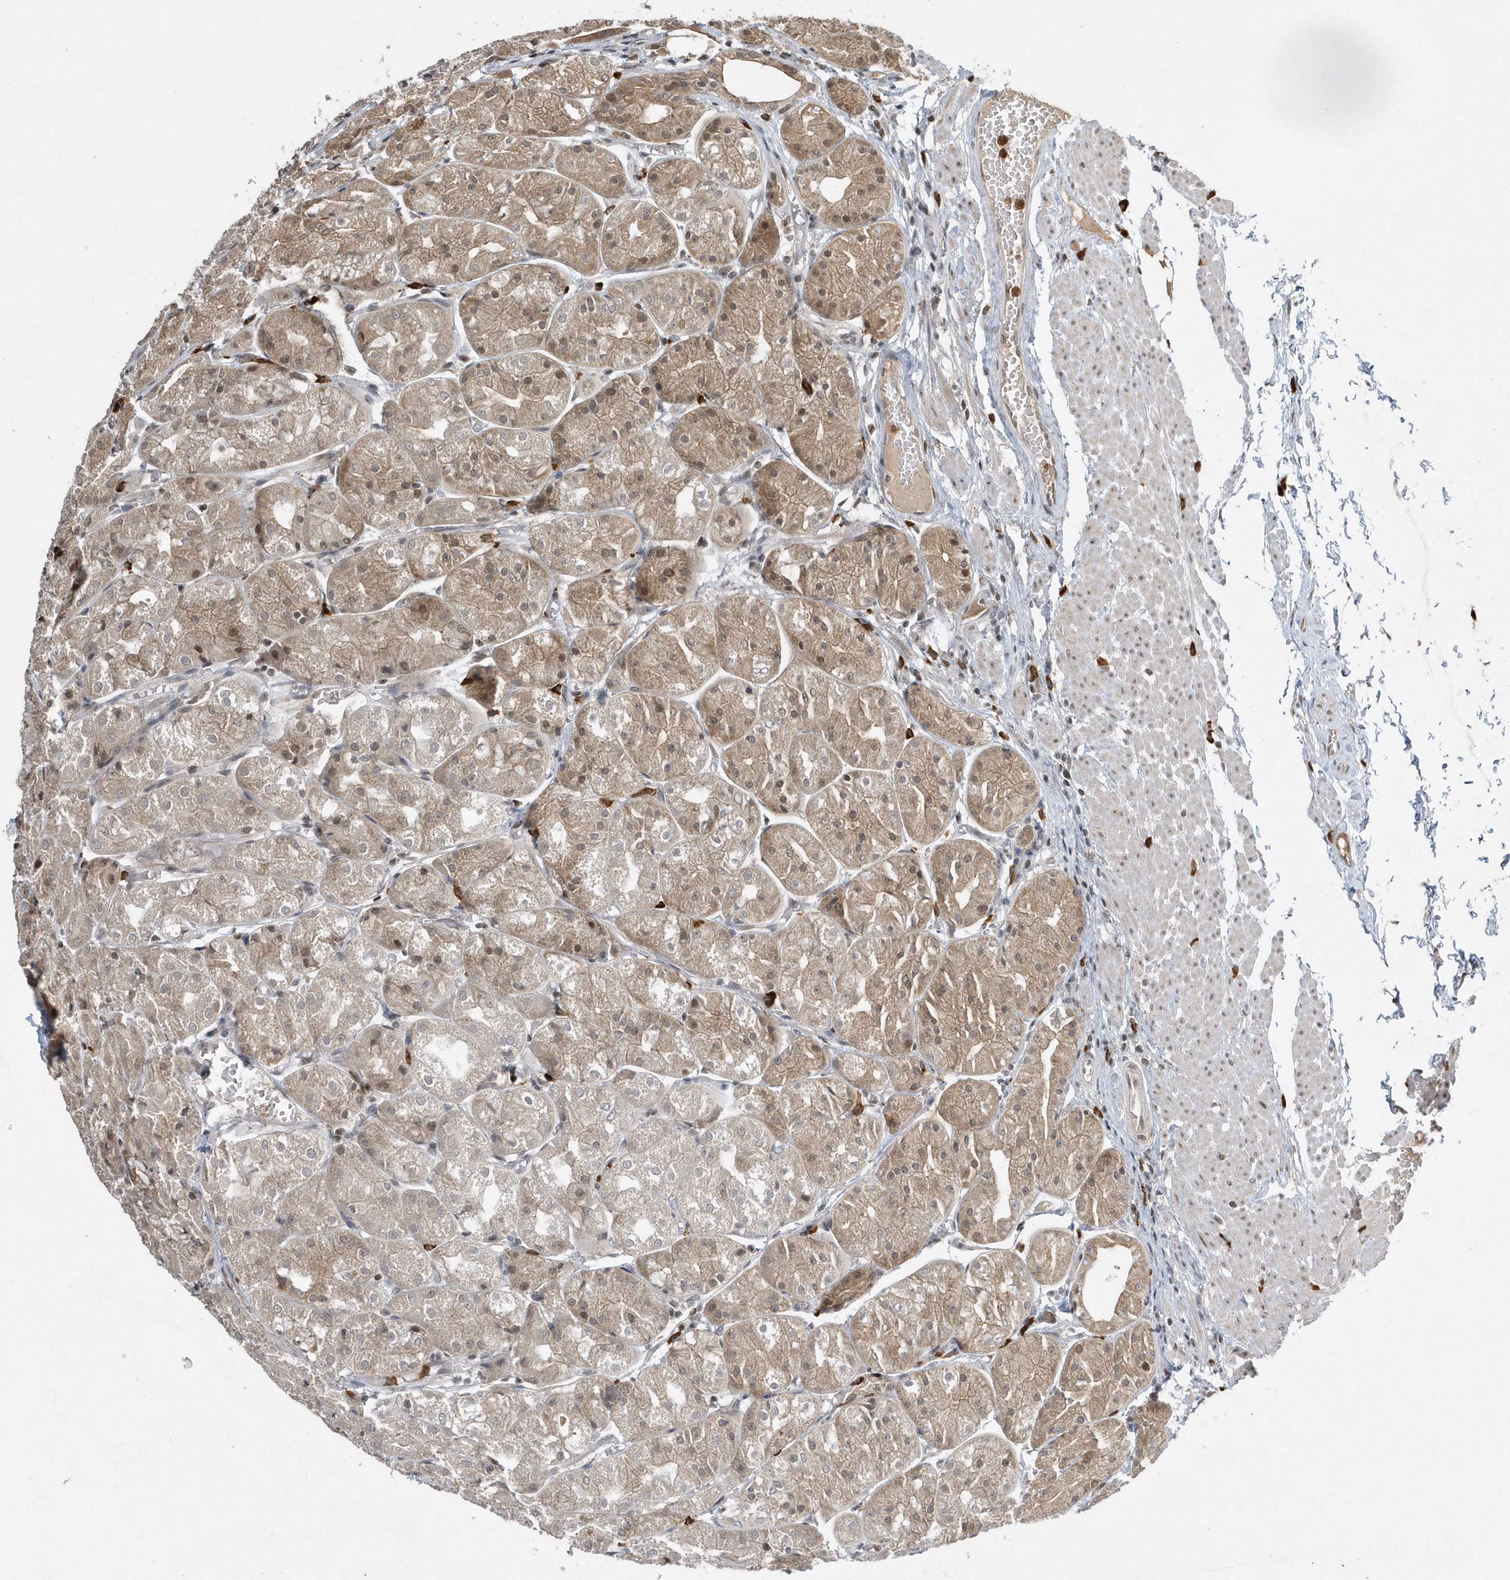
{"staining": {"intensity": "weak", "quantity": ">75%", "location": "cytoplasmic/membranous,nuclear"}, "tissue": "stomach", "cell_type": "Glandular cells", "image_type": "normal", "snomed": [{"axis": "morphology", "description": "Normal tissue, NOS"}, {"axis": "topography", "description": "Stomach, upper"}], "caption": "Glandular cells reveal weak cytoplasmic/membranous,nuclear expression in about >75% of cells in benign stomach.", "gene": "EIF2B1", "patient": {"sex": "male", "age": 72}}